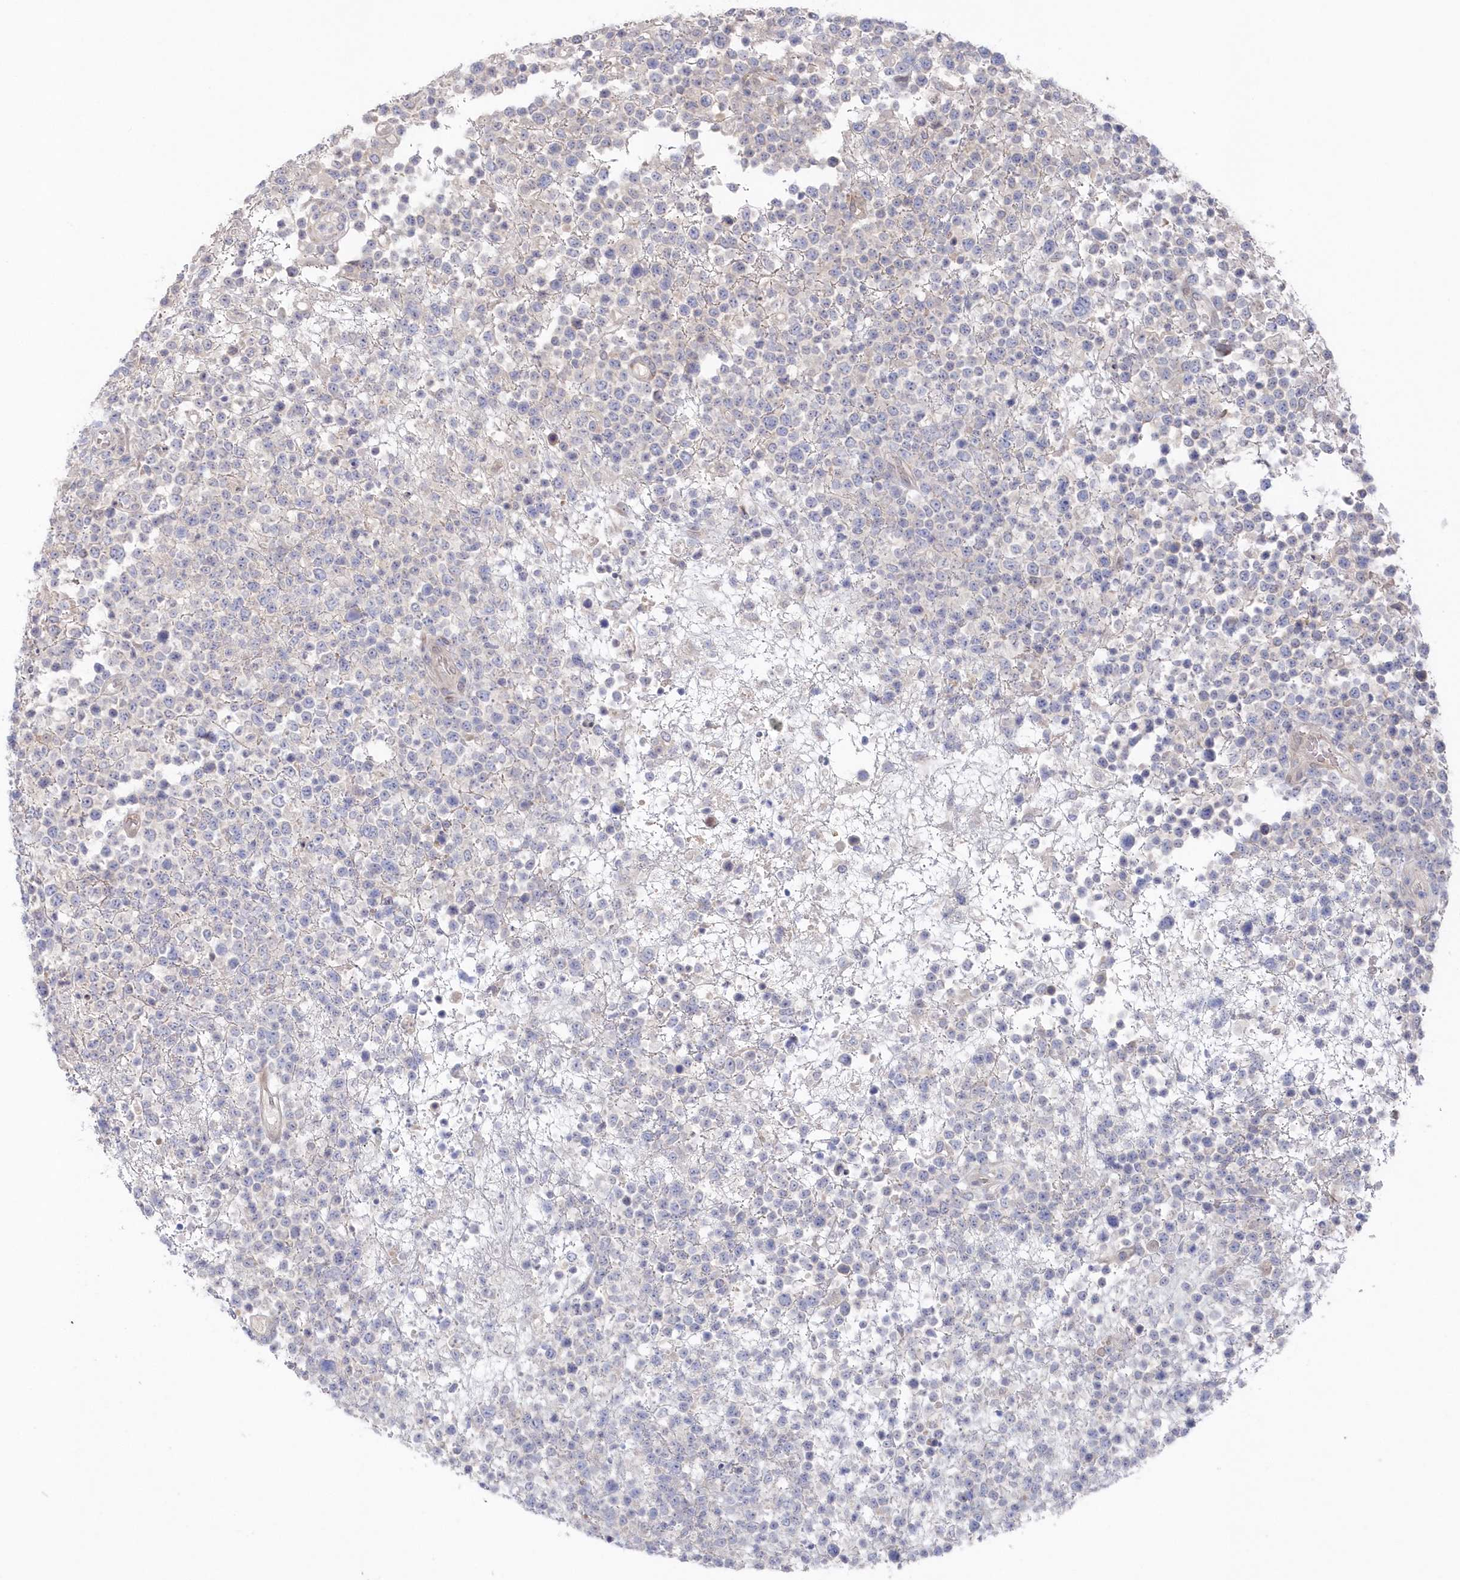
{"staining": {"intensity": "negative", "quantity": "none", "location": "none"}, "tissue": "lymphoma", "cell_type": "Tumor cells", "image_type": "cancer", "snomed": [{"axis": "morphology", "description": "Malignant lymphoma, non-Hodgkin's type, High grade"}, {"axis": "topography", "description": "Colon"}], "caption": "The photomicrograph exhibits no significant positivity in tumor cells of high-grade malignant lymphoma, non-Hodgkin's type.", "gene": "KIAA1586", "patient": {"sex": "female", "age": 53}}